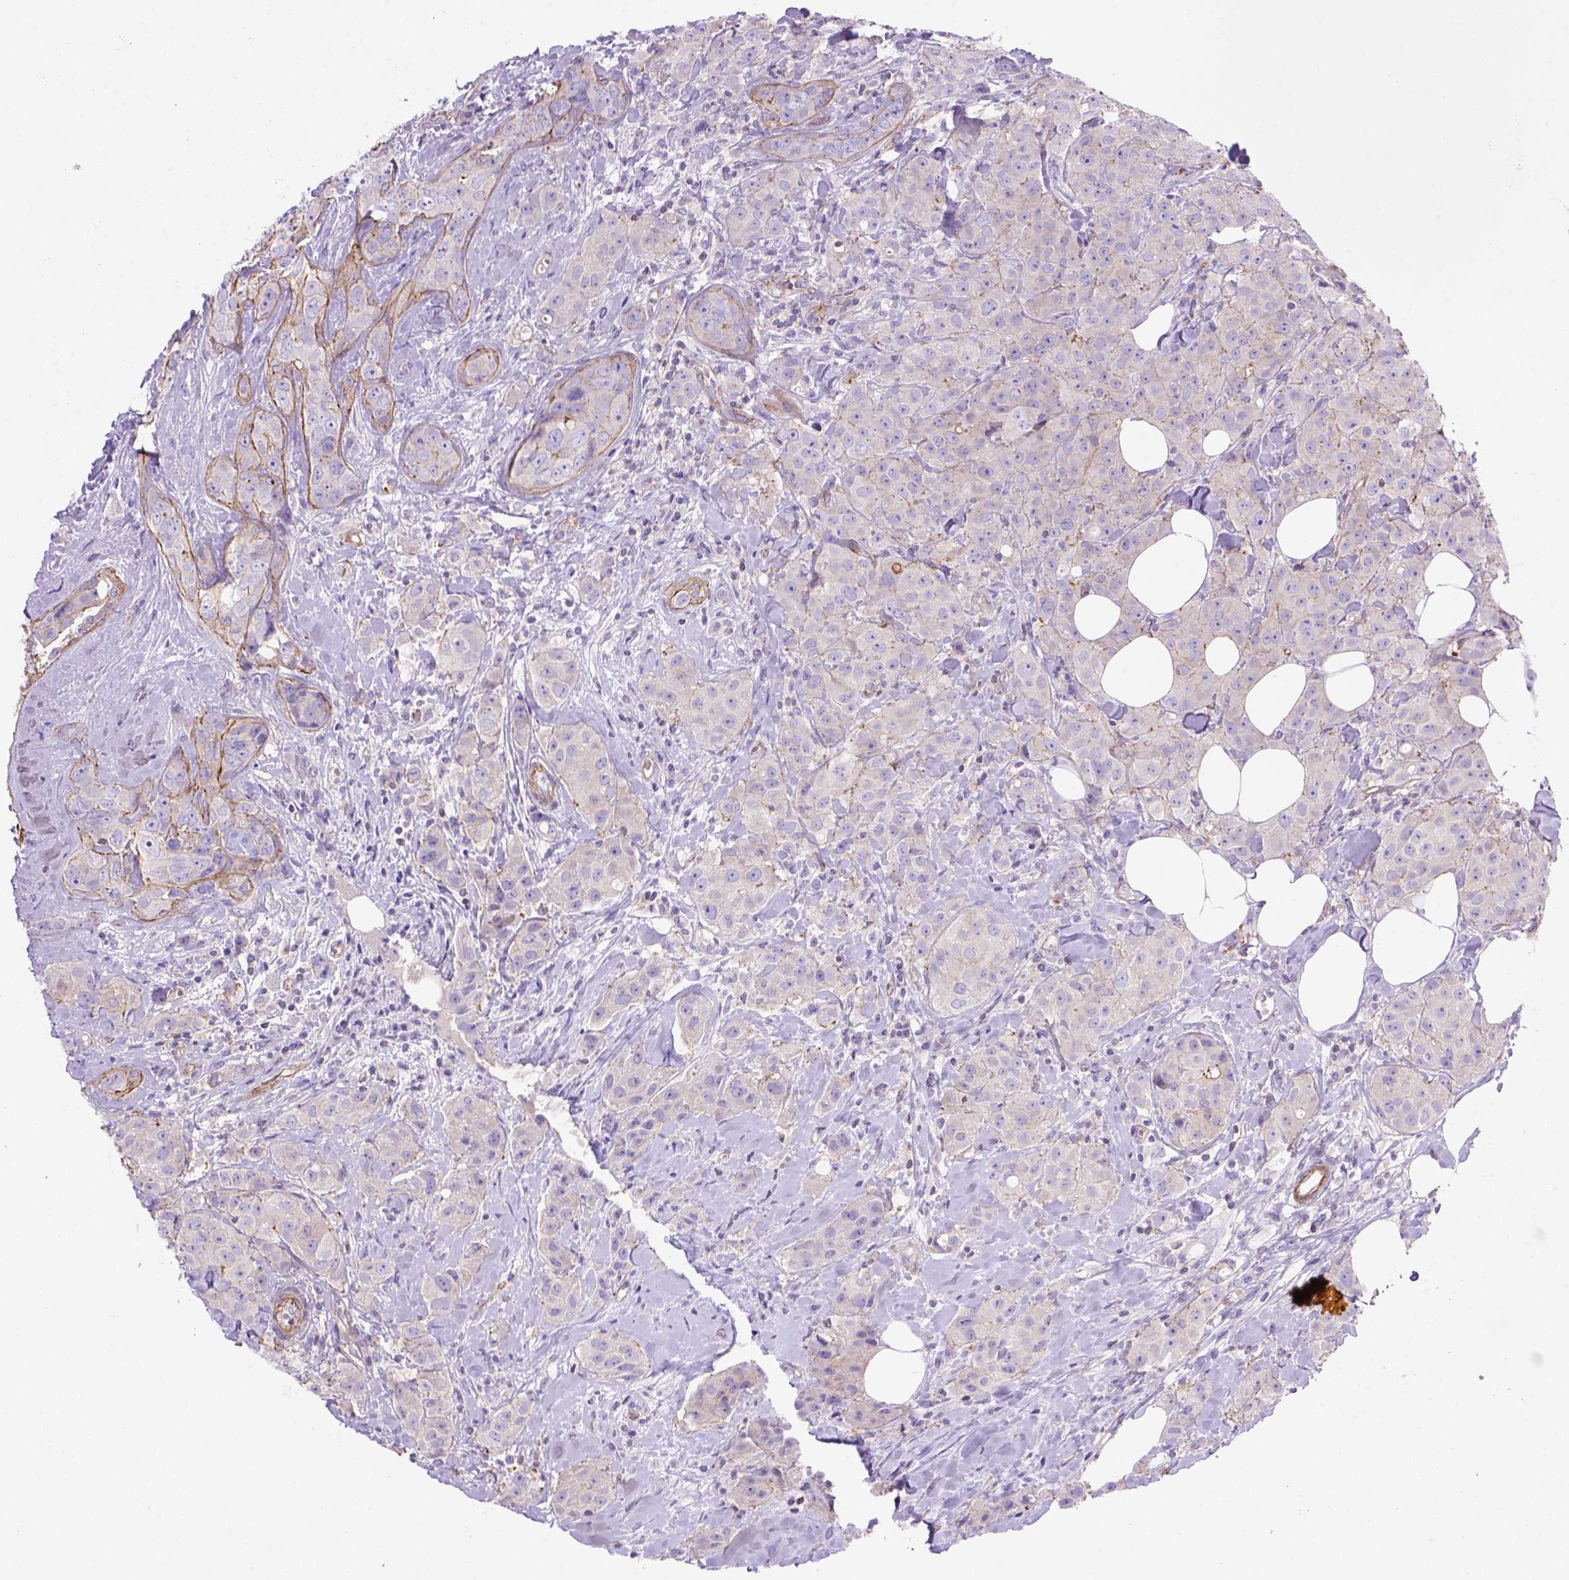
{"staining": {"intensity": "moderate", "quantity": "25%-75%", "location": "cytoplasmic/membranous"}, "tissue": "breast cancer", "cell_type": "Tumor cells", "image_type": "cancer", "snomed": [{"axis": "morphology", "description": "Duct carcinoma"}, {"axis": "topography", "description": "Breast"}], "caption": "Brown immunohistochemical staining in breast cancer reveals moderate cytoplasmic/membranous expression in approximately 25%-75% of tumor cells. (Stains: DAB in brown, nuclei in blue, Microscopy: brightfield microscopy at high magnification).", "gene": "PEX12", "patient": {"sex": "female", "age": 43}}